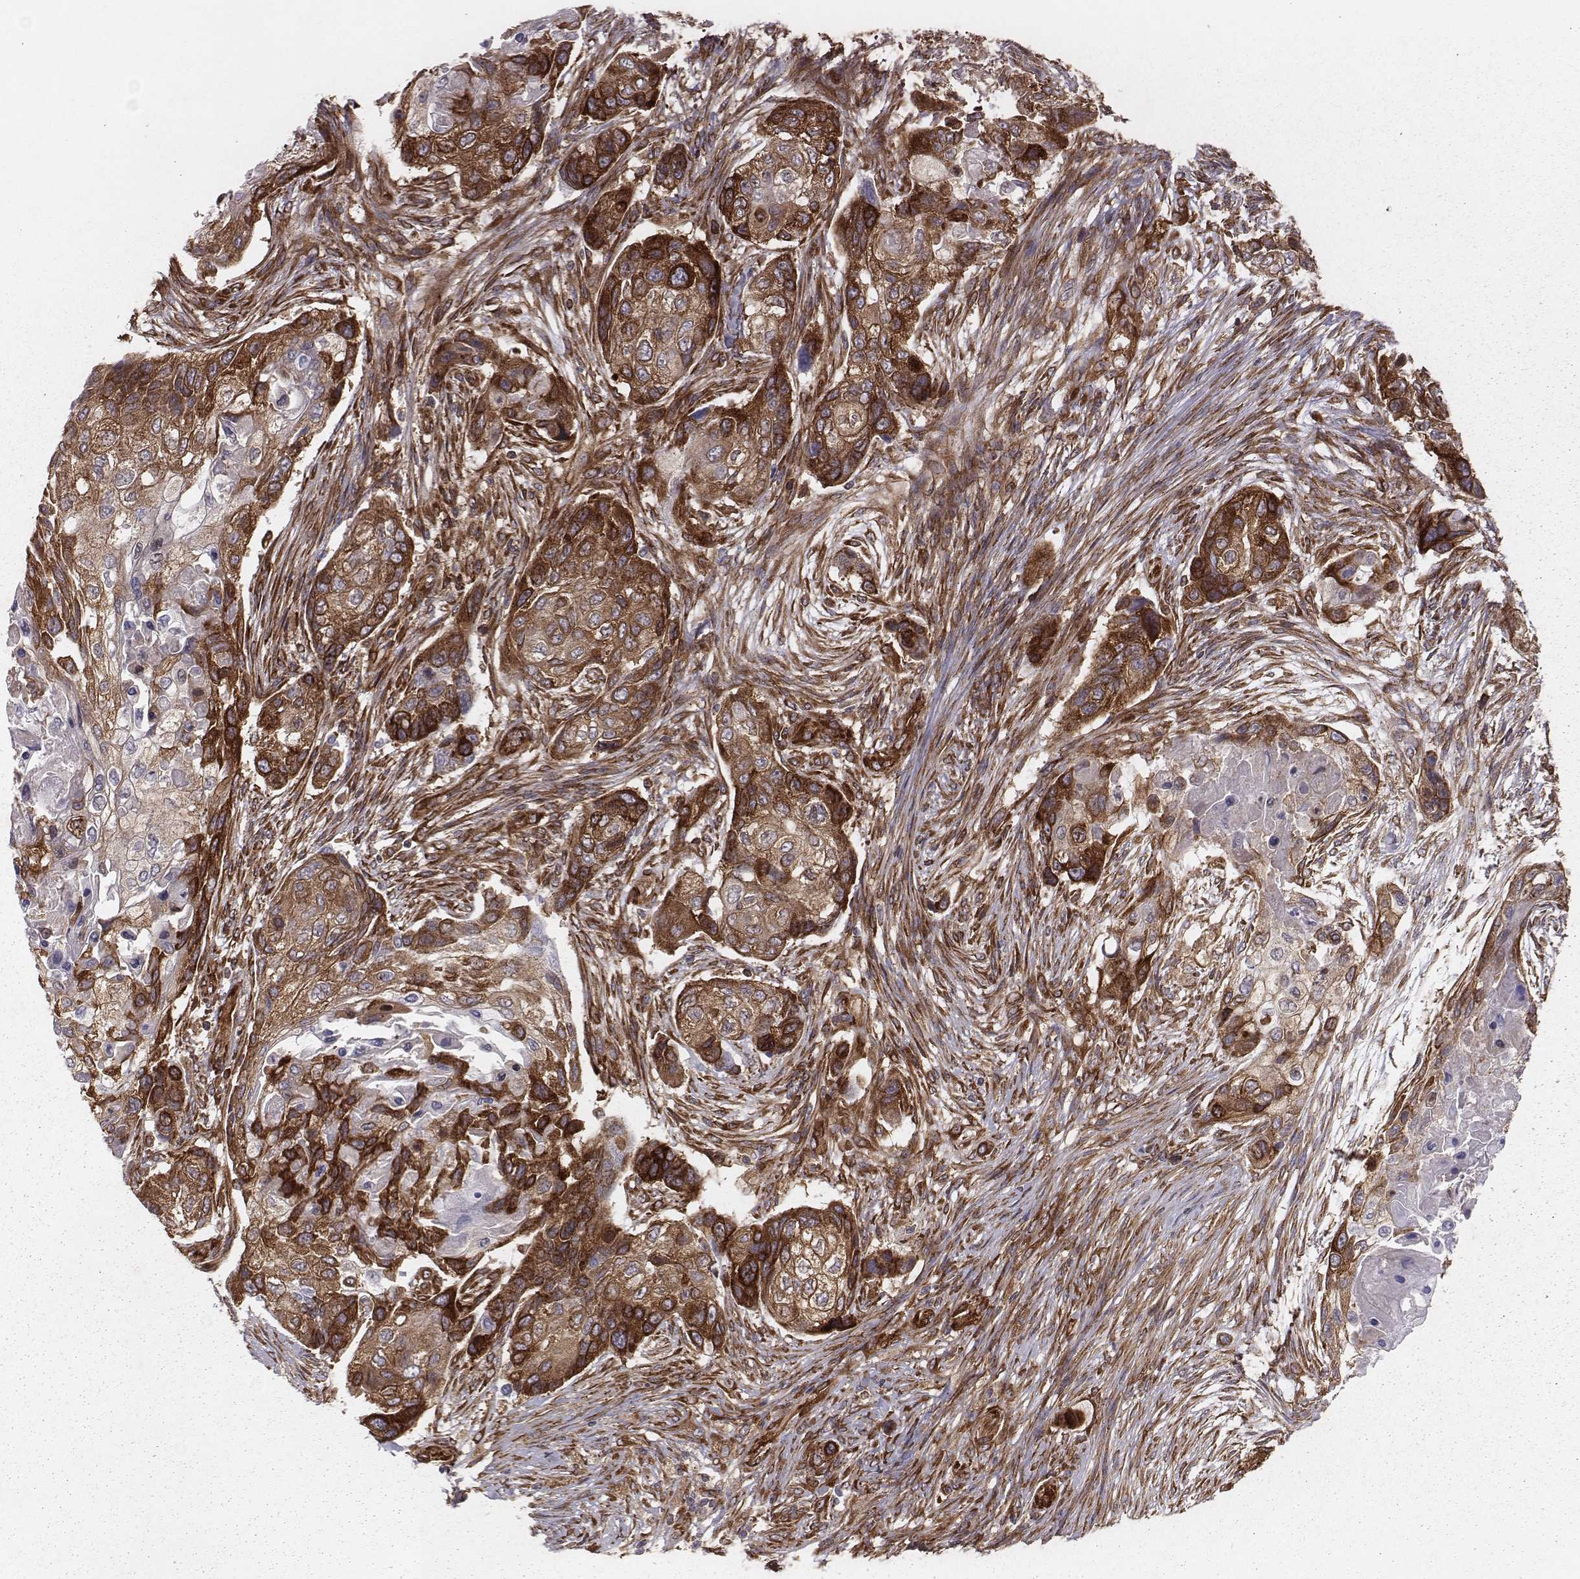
{"staining": {"intensity": "strong", "quantity": ">75%", "location": "cytoplasmic/membranous"}, "tissue": "lung cancer", "cell_type": "Tumor cells", "image_type": "cancer", "snomed": [{"axis": "morphology", "description": "Squamous cell carcinoma, NOS"}, {"axis": "topography", "description": "Lung"}], "caption": "Immunohistochemistry (DAB (3,3'-diaminobenzidine)) staining of lung cancer (squamous cell carcinoma) reveals strong cytoplasmic/membranous protein positivity in approximately >75% of tumor cells.", "gene": "TXLNA", "patient": {"sex": "male", "age": 69}}